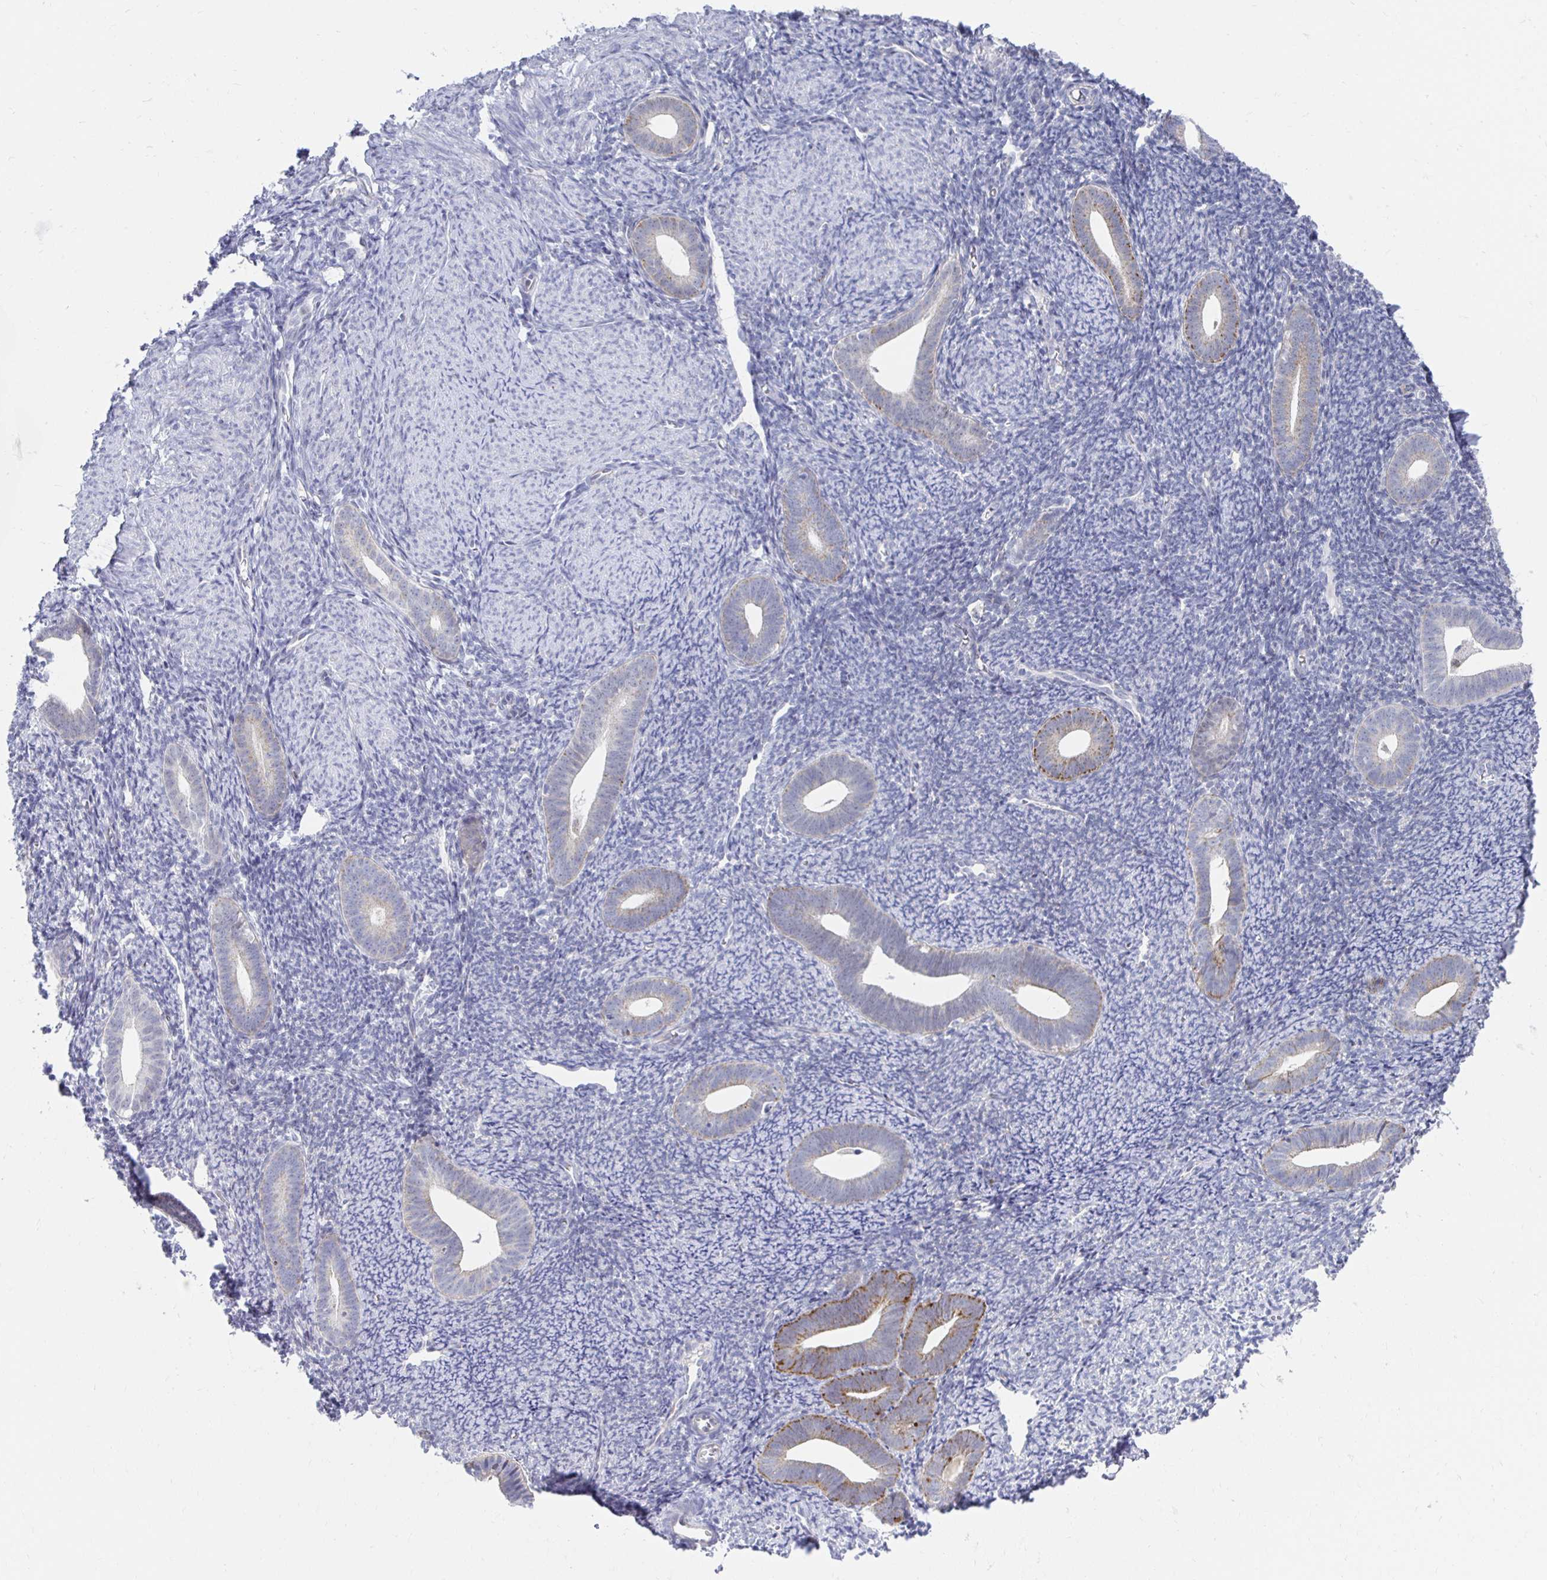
{"staining": {"intensity": "negative", "quantity": "none", "location": "none"}, "tissue": "endometrium", "cell_type": "Cells in endometrial stroma", "image_type": "normal", "snomed": [{"axis": "morphology", "description": "Normal tissue, NOS"}, {"axis": "topography", "description": "Endometrium"}], "caption": "A high-resolution histopathology image shows immunohistochemistry (IHC) staining of unremarkable endometrium, which shows no significant positivity in cells in endometrial stroma. Brightfield microscopy of immunohistochemistry (IHC) stained with DAB (3,3'-diaminobenzidine) (brown) and hematoxylin (blue), captured at high magnification.", "gene": "NOCT", "patient": {"sex": "female", "age": 39}}